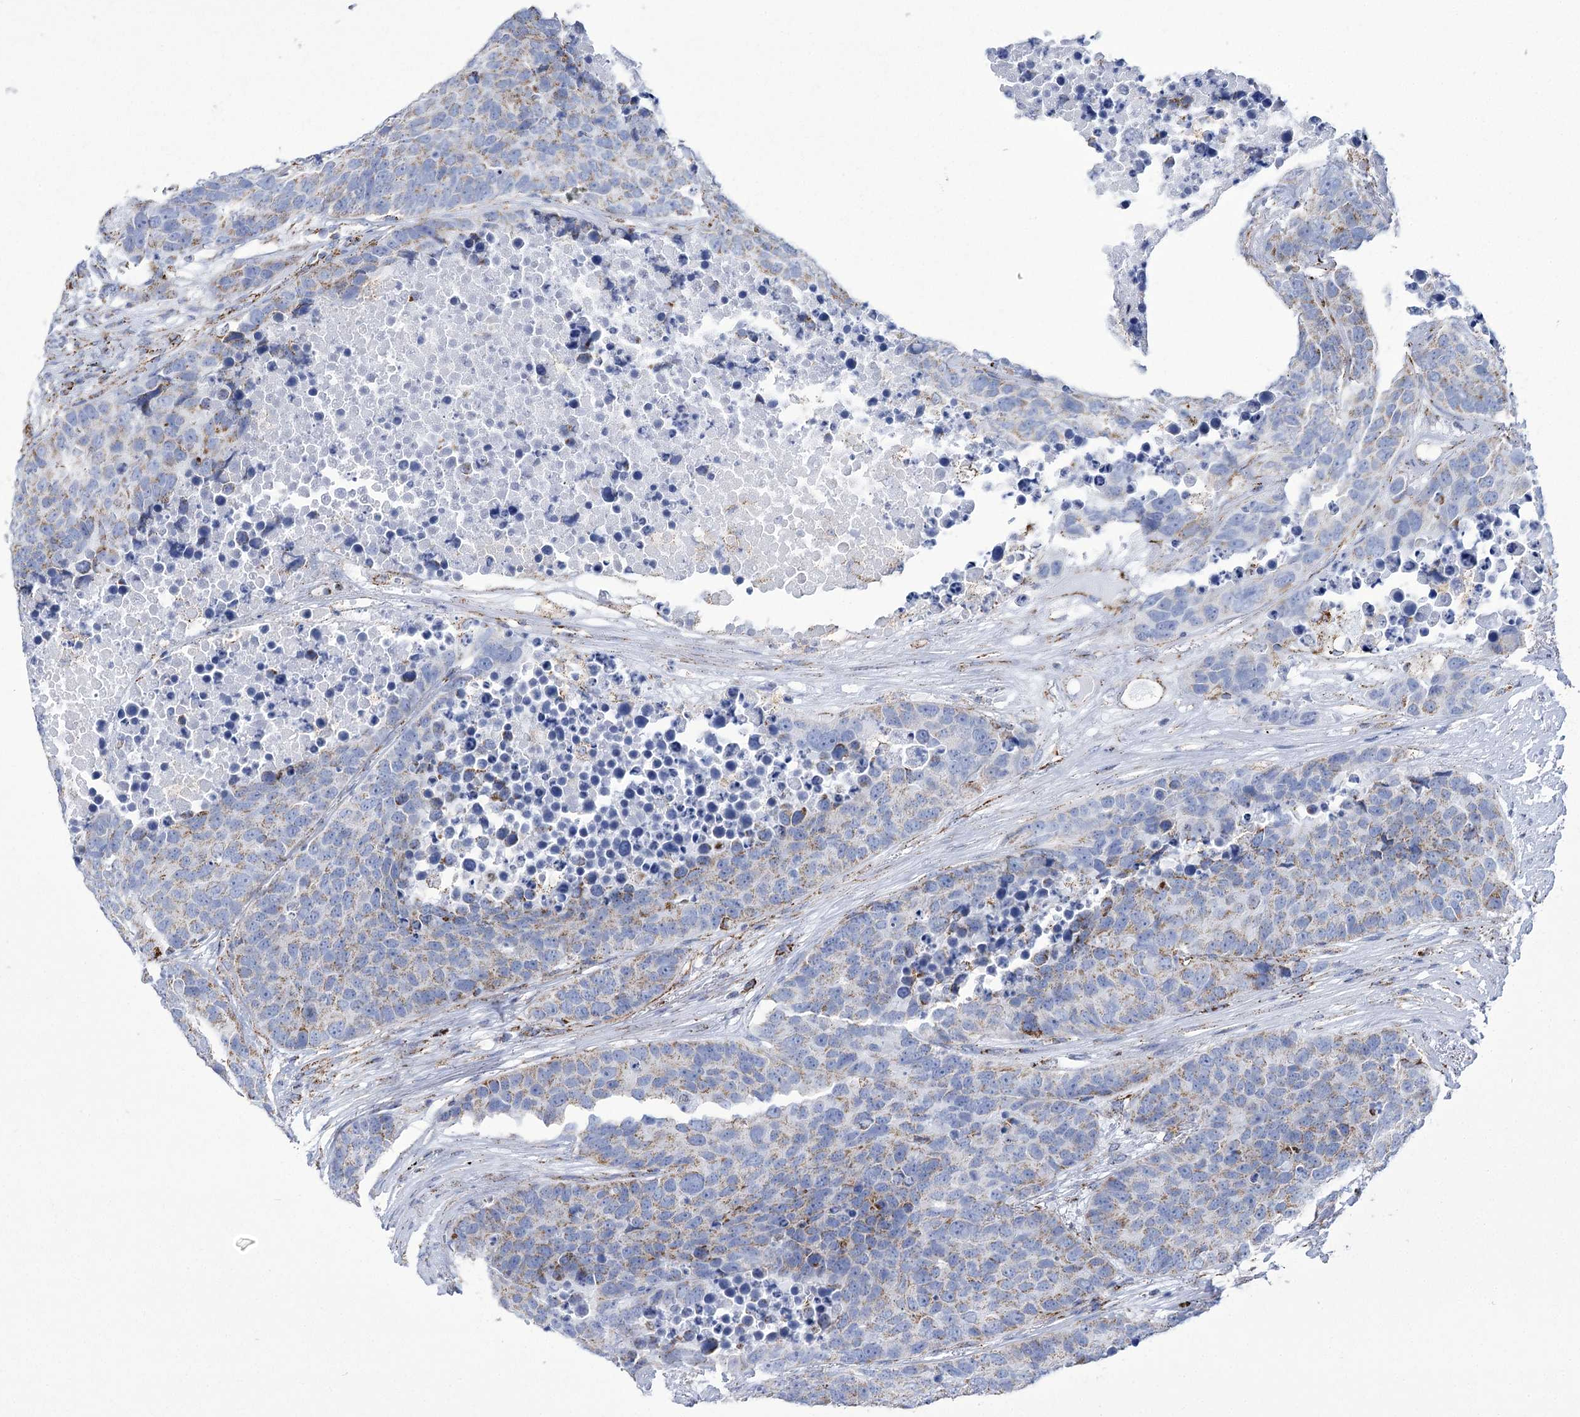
{"staining": {"intensity": "moderate", "quantity": "<25%", "location": "cytoplasmic/membranous"}, "tissue": "carcinoid", "cell_type": "Tumor cells", "image_type": "cancer", "snomed": [{"axis": "morphology", "description": "Carcinoid, malignant, NOS"}, {"axis": "topography", "description": "Lung"}], "caption": "A histopathology image of malignant carcinoid stained for a protein displays moderate cytoplasmic/membranous brown staining in tumor cells.", "gene": "PDHB", "patient": {"sex": "male", "age": 60}}